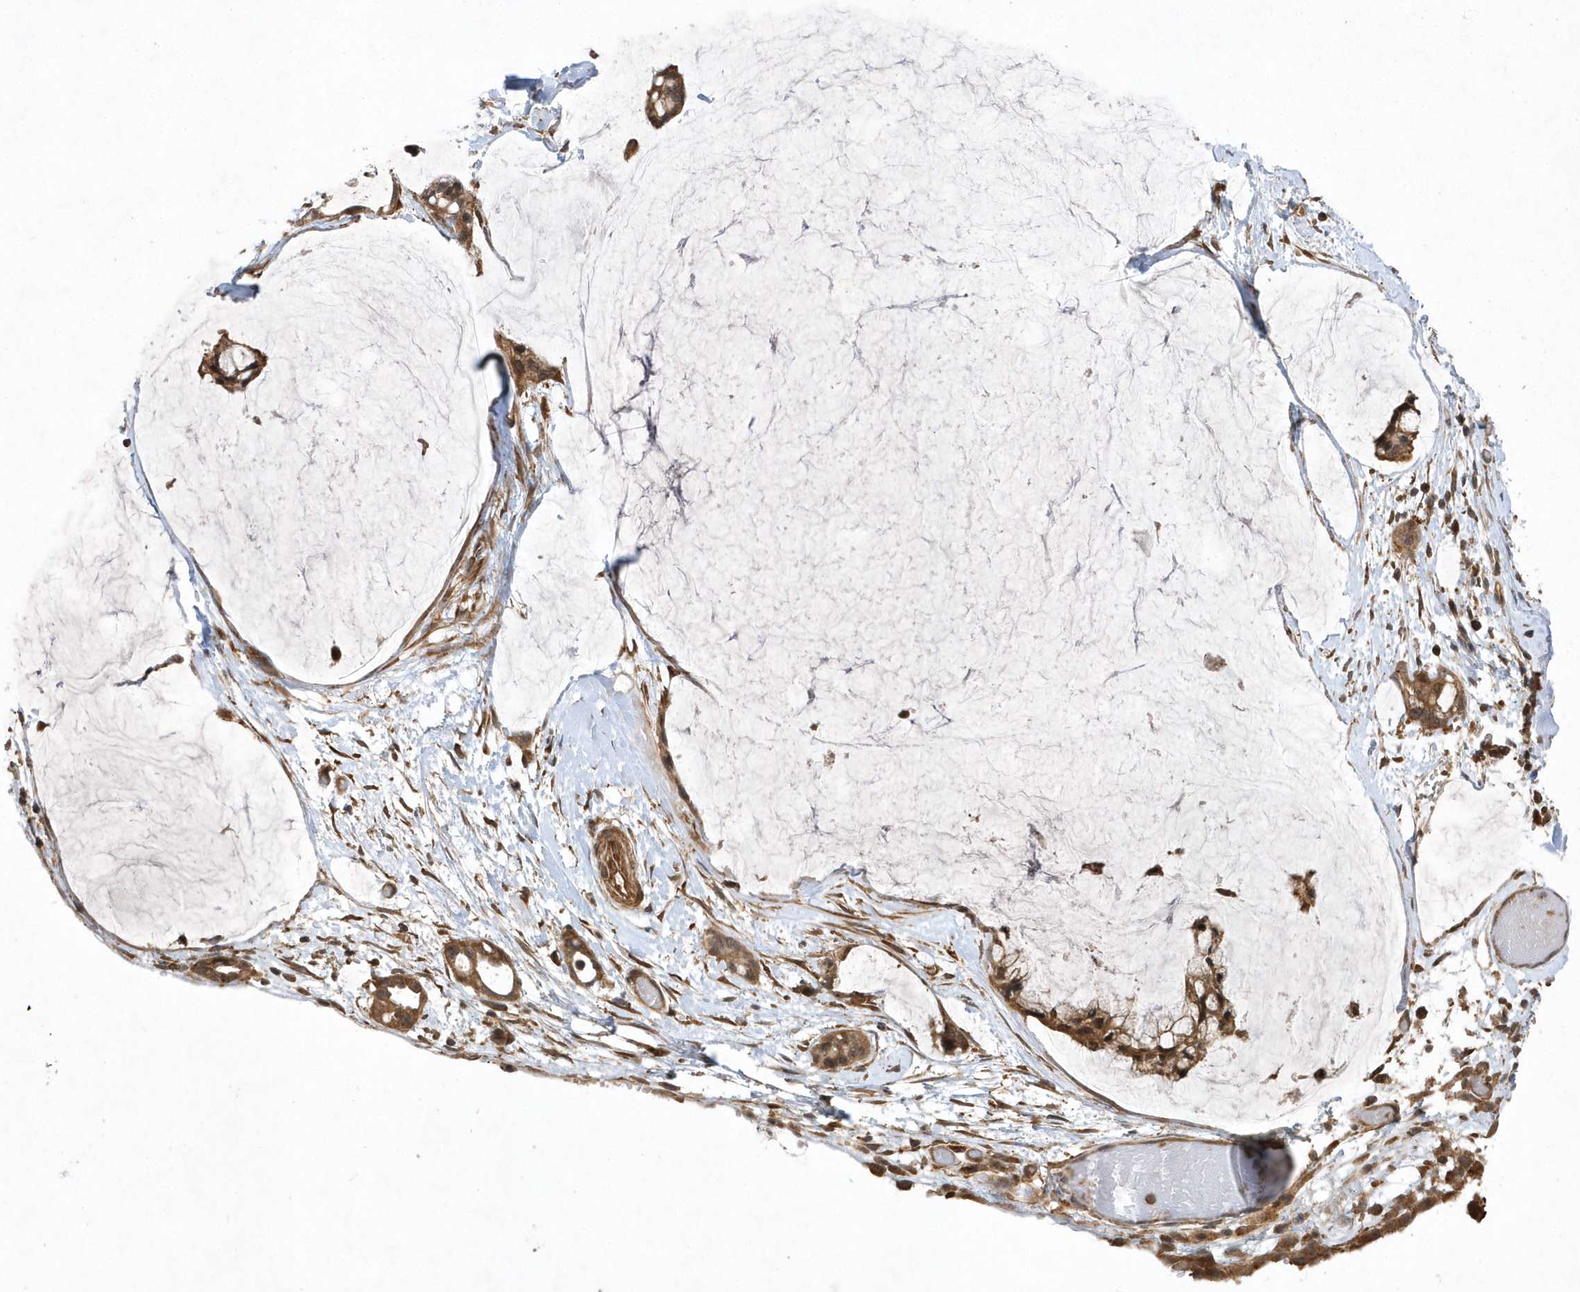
{"staining": {"intensity": "moderate", "quantity": ">75%", "location": "cytoplasmic/membranous"}, "tissue": "ovarian cancer", "cell_type": "Tumor cells", "image_type": "cancer", "snomed": [{"axis": "morphology", "description": "Cystadenocarcinoma, mucinous, NOS"}, {"axis": "topography", "description": "Ovary"}], "caption": "Mucinous cystadenocarcinoma (ovarian) stained with a brown dye shows moderate cytoplasmic/membranous positive expression in approximately >75% of tumor cells.", "gene": "GFM2", "patient": {"sex": "female", "age": 39}}